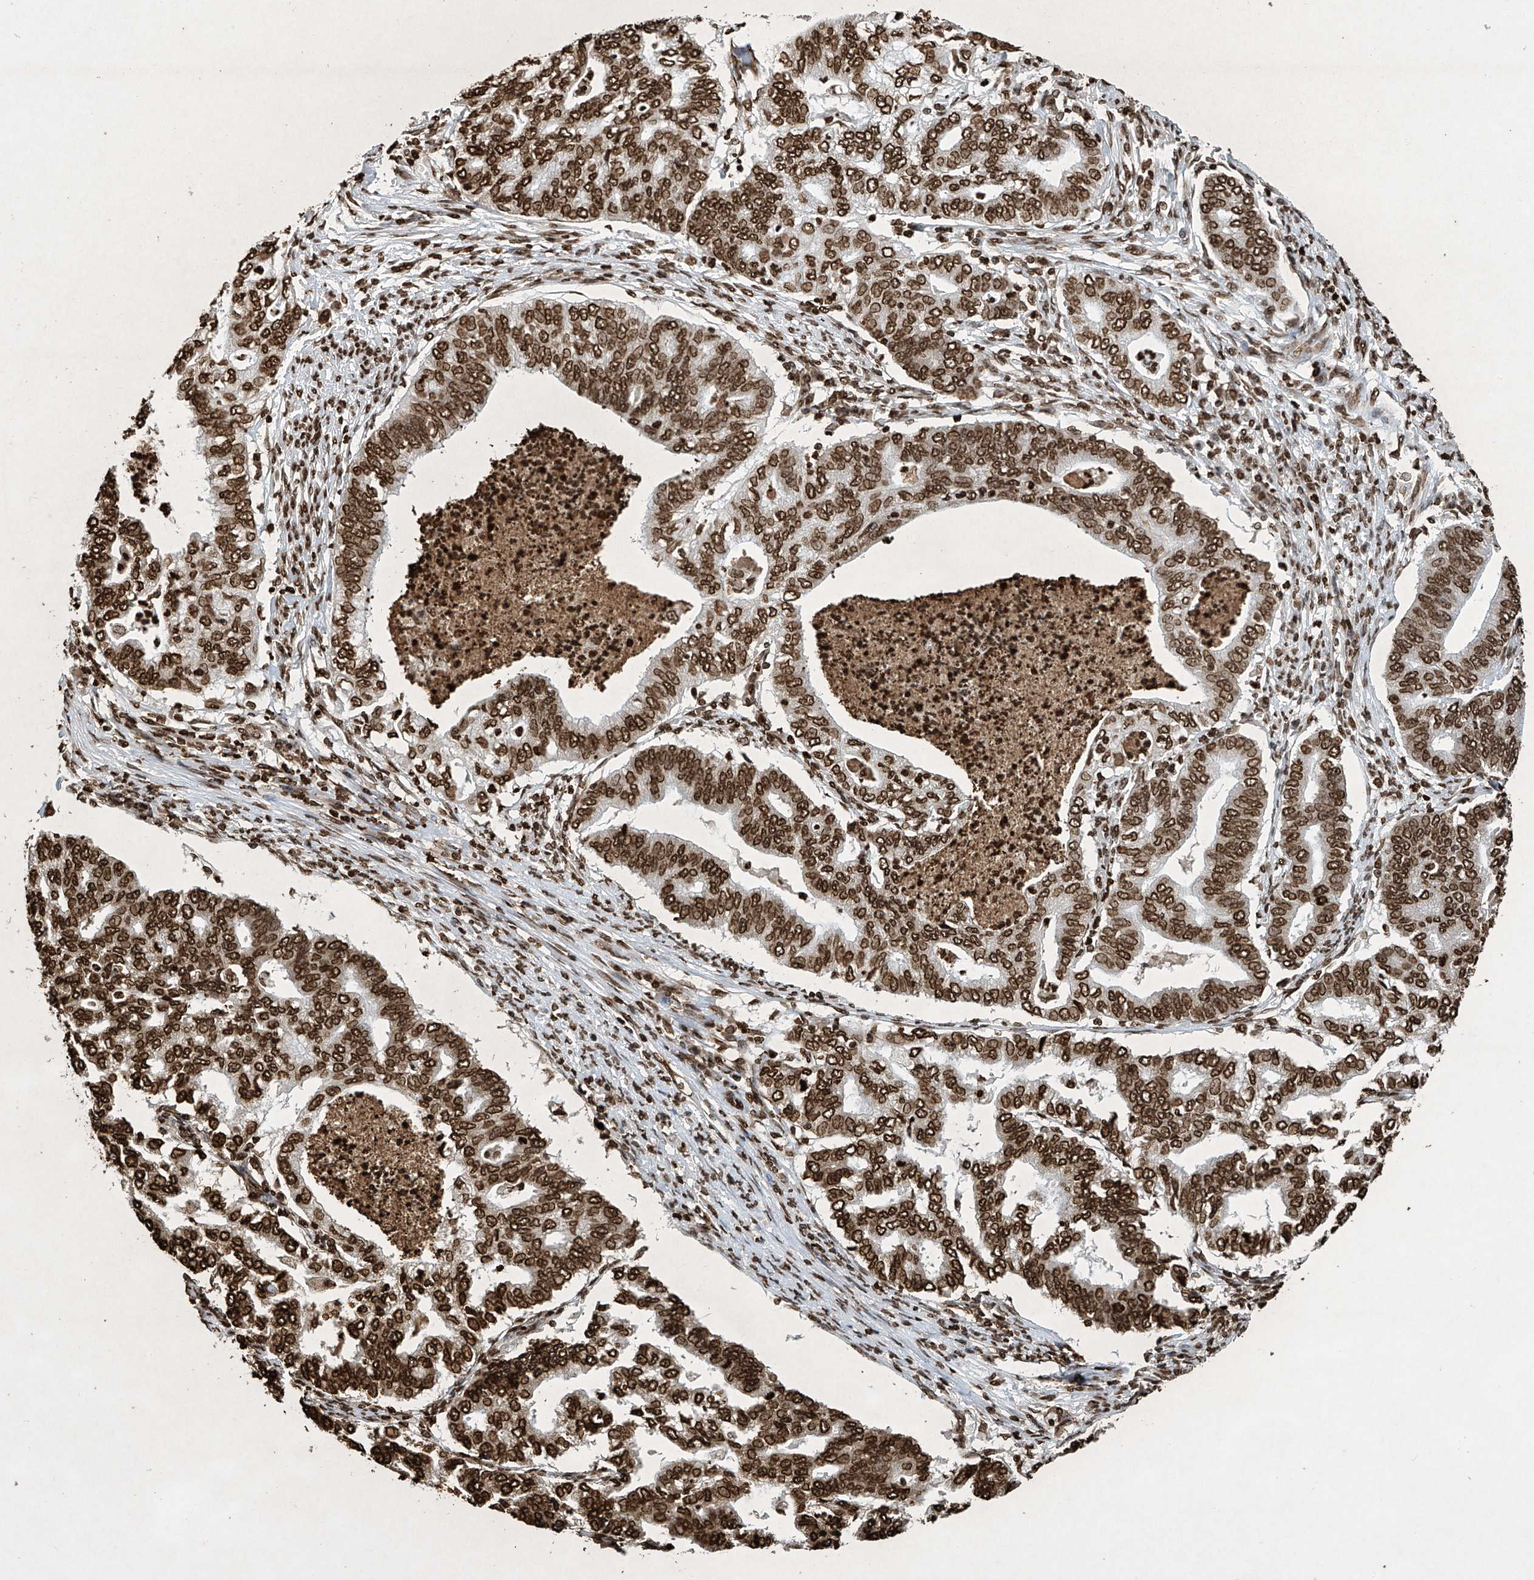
{"staining": {"intensity": "strong", "quantity": ">75%", "location": "nuclear"}, "tissue": "endometrial cancer", "cell_type": "Tumor cells", "image_type": "cancer", "snomed": [{"axis": "morphology", "description": "Adenocarcinoma, NOS"}, {"axis": "topography", "description": "Endometrium"}], "caption": "Immunohistochemistry (IHC) (DAB) staining of human endometrial adenocarcinoma shows strong nuclear protein positivity in approximately >75% of tumor cells.", "gene": "H3-3A", "patient": {"sex": "female", "age": 79}}